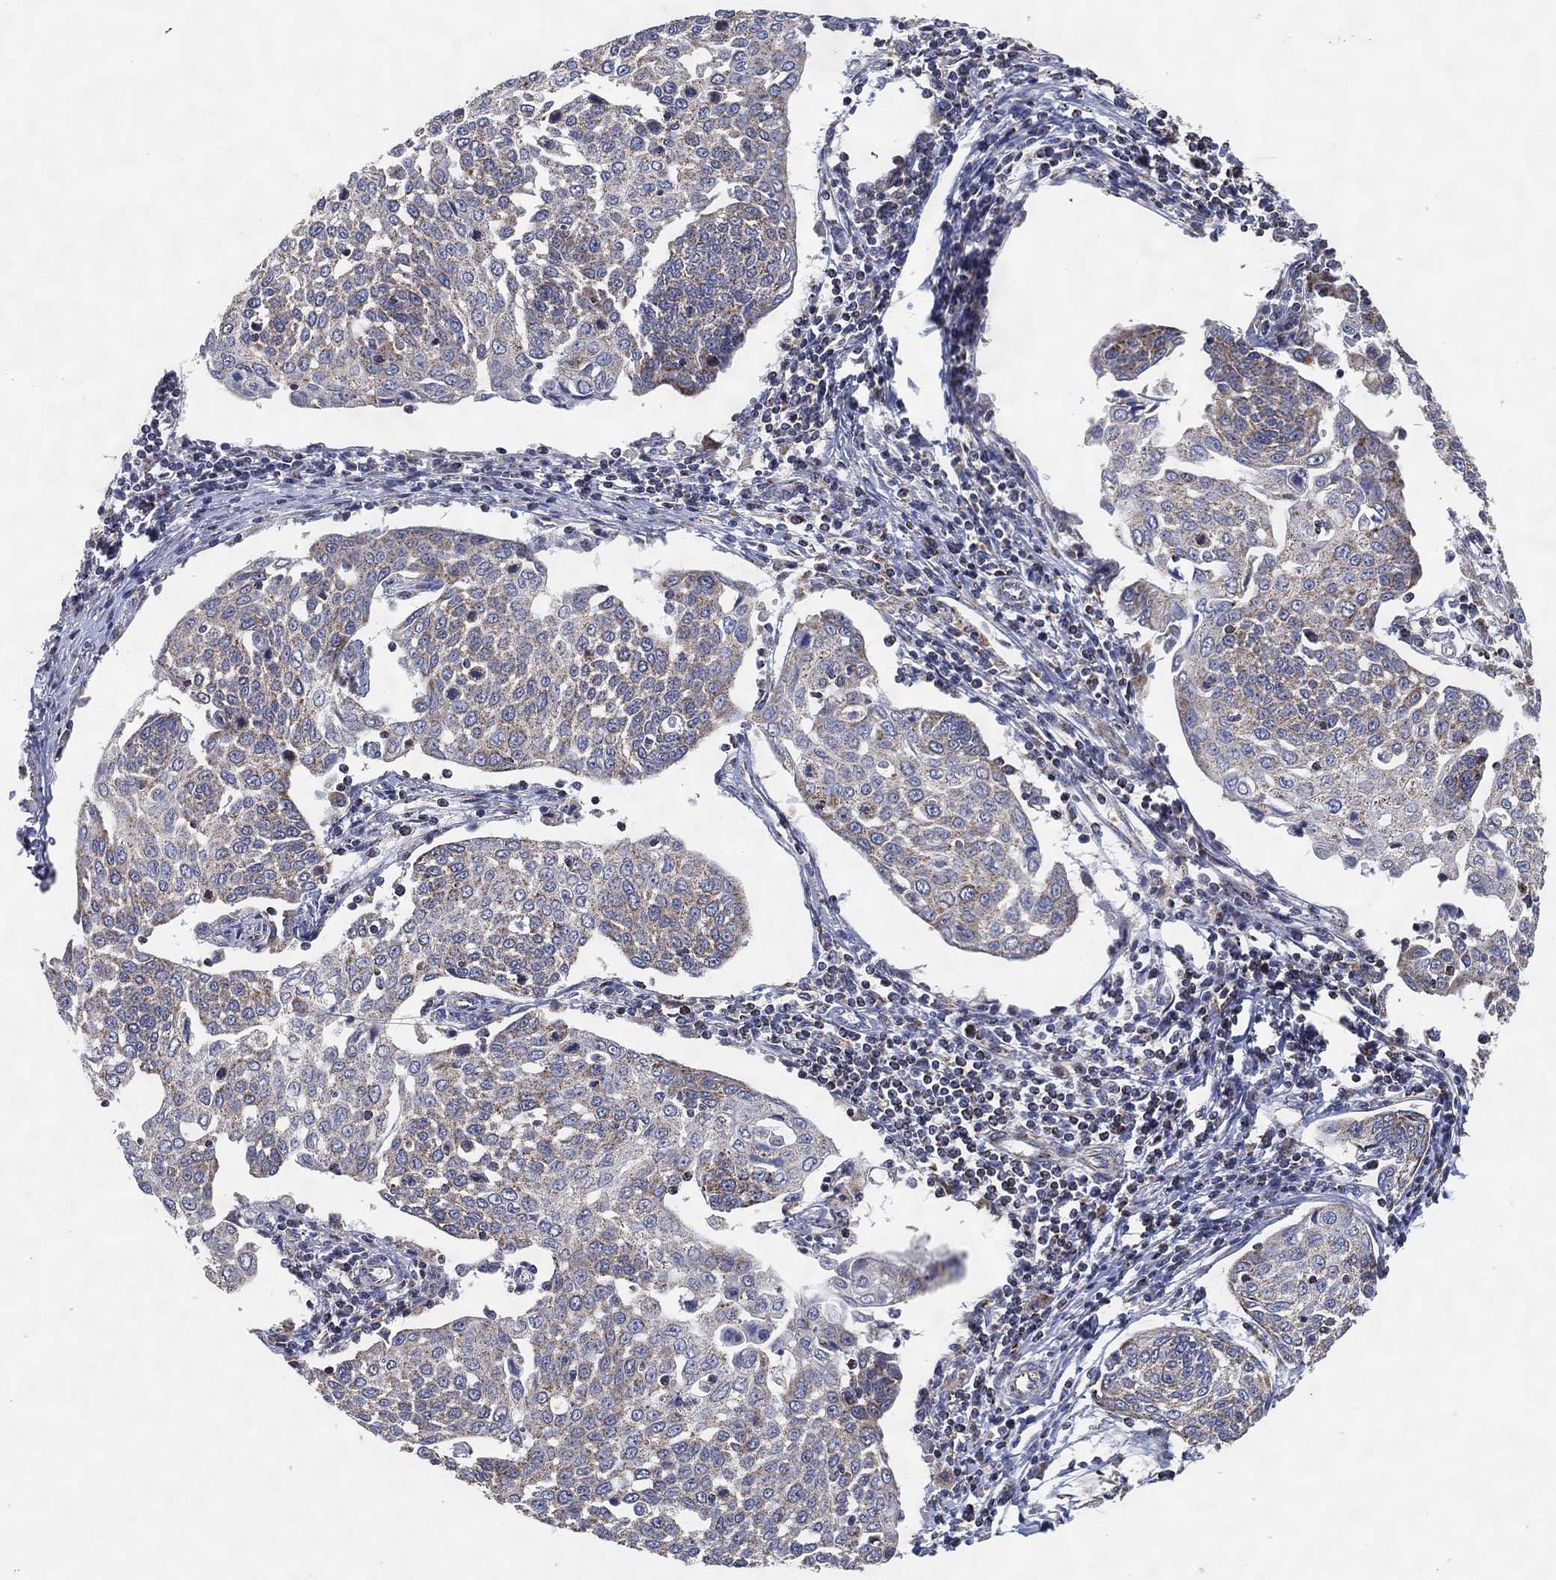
{"staining": {"intensity": "negative", "quantity": "none", "location": "none"}, "tissue": "cervical cancer", "cell_type": "Tumor cells", "image_type": "cancer", "snomed": [{"axis": "morphology", "description": "Squamous cell carcinoma, NOS"}, {"axis": "topography", "description": "Cervix"}], "caption": "High magnification brightfield microscopy of cervical squamous cell carcinoma stained with DAB (brown) and counterstained with hematoxylin (blue): tumor cells show no significant positivity.", "gene": "GCAT", "patient": {"sex": "female", "age": 34}}